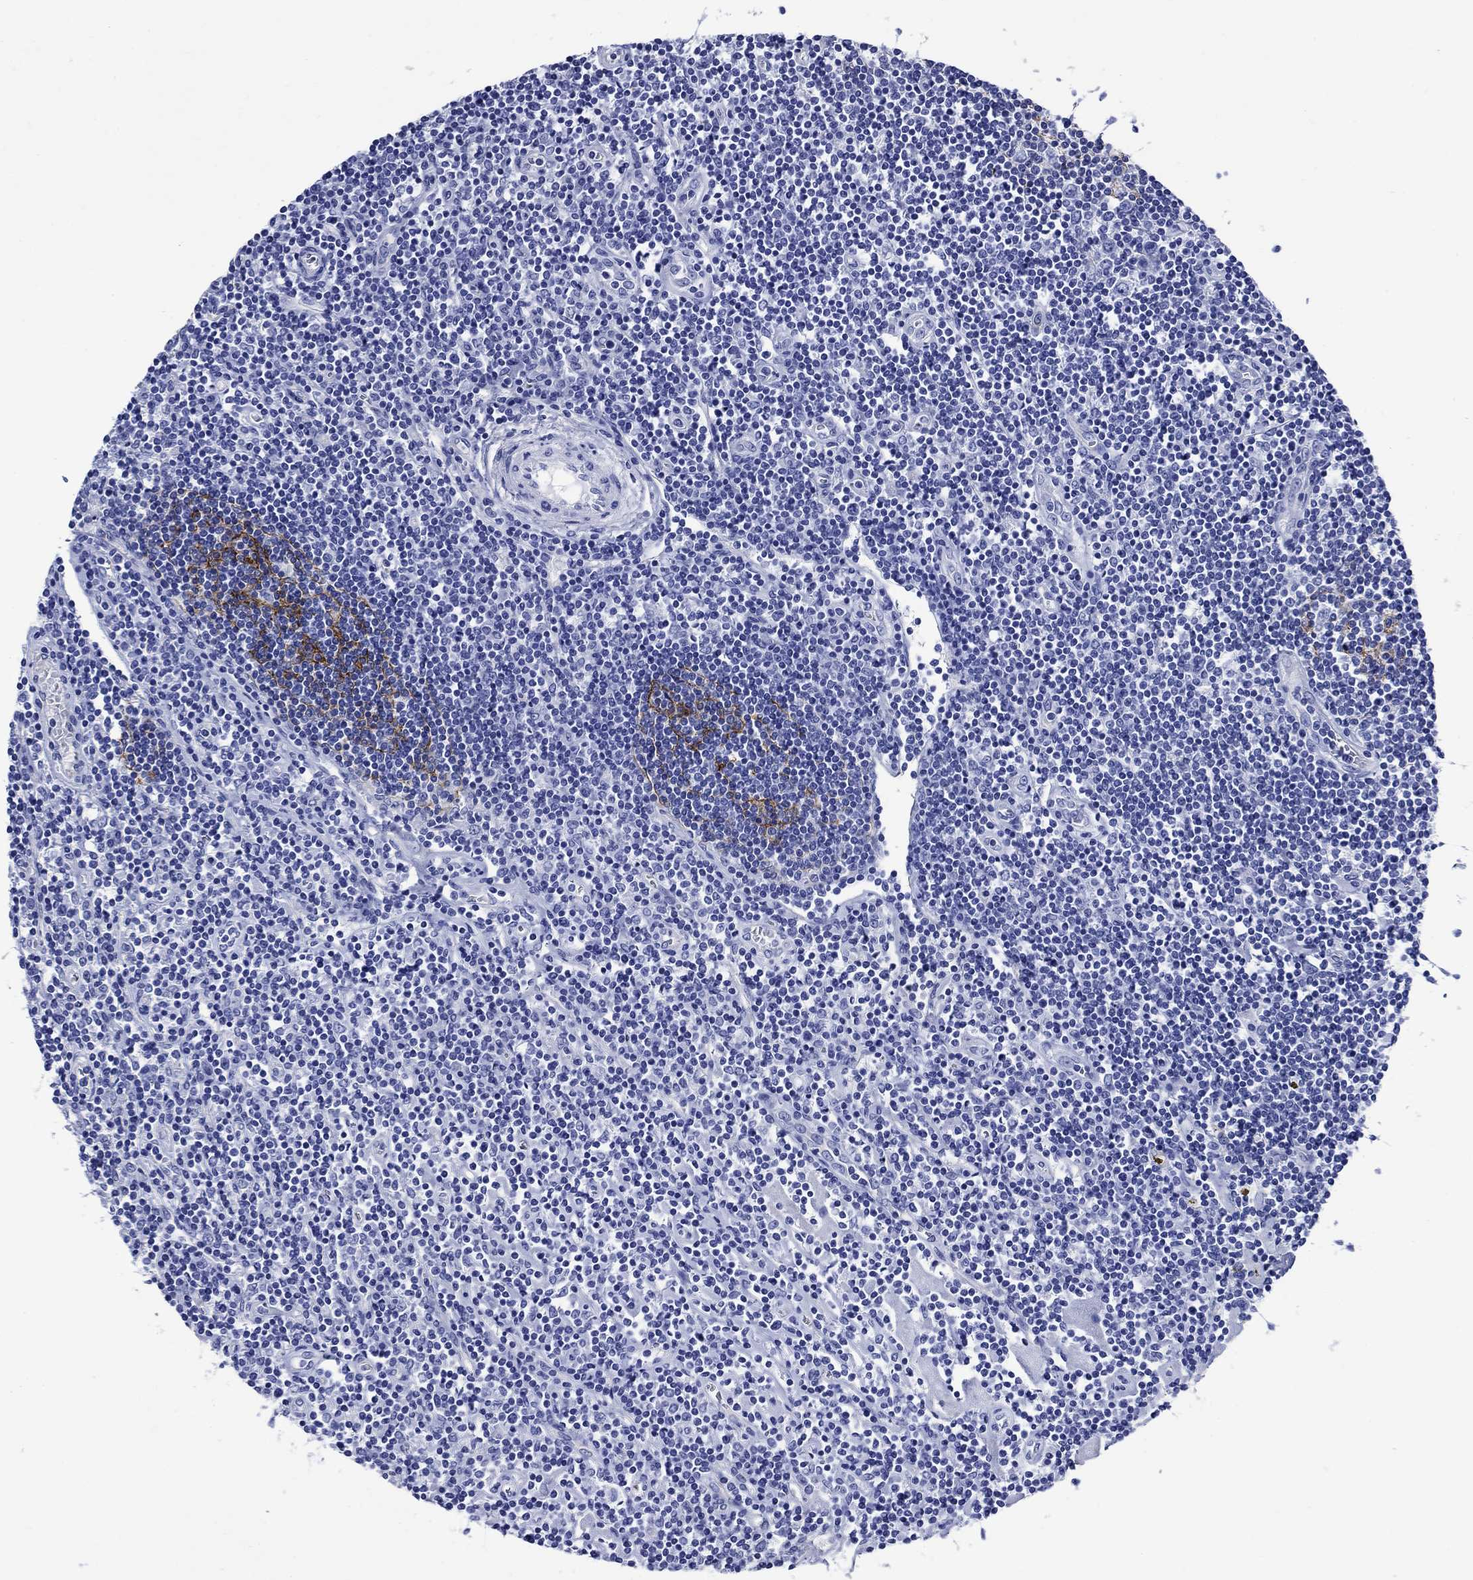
{"staining": {"intensity": "negative", "quantity": "none", "location": "none"}, "tissue": "lymphoma", "cell_type": "Tumor cells", "image_type": "cancer", "snomed": [{"axis": "morphology", "description": "Hodgkin's disease, NOS"}, {"axis": "topography", "description": "Lymph node"}], "caption": "DAB immunohistochemical staining of human Hodgkin's disease displays no significant staining in tumor cells. (Brightfield microscopy of DAB immunohistochemistry (IHC) at high magnification).", "gene": "SLC1A2", "patient": {"sex": "male", "age": 40}}